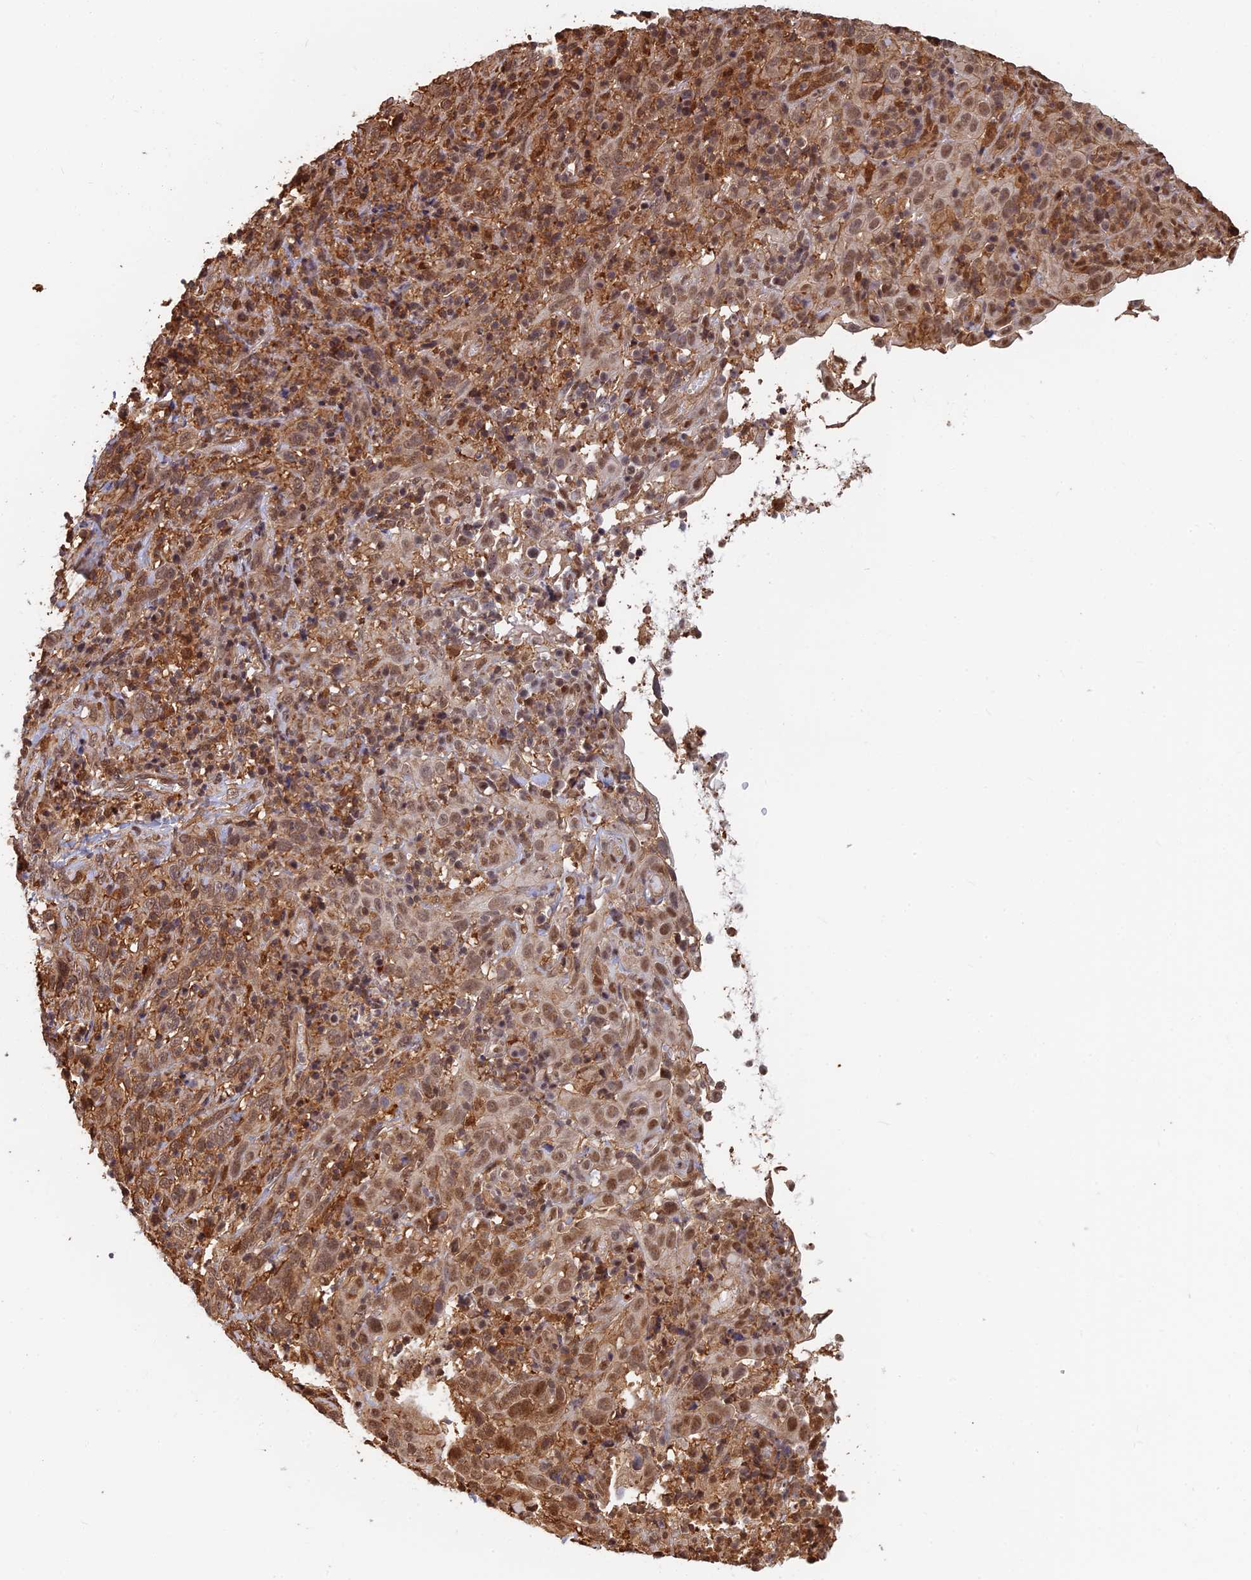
{"staining": {"intensity": "strong", "quantity": ">75%", "location": "cytoplasmic/membranous,nuclear"}, "tissue": "cervical cancer", "cell_type": "Tumor cells", "image_type": "cancer", "snomed": [{"axis": "morphology", "description": "Squamous cell carcinoma, NOS"}, {"axis": "topography", "description": "Cervix"}], "caption": "Human cervical squamous cell carcinoma stained with a protein marker demonstrates strong staining in tumor cells.", "gene": "LRRN3", "patient": {"sex": "female", "age": 46}}